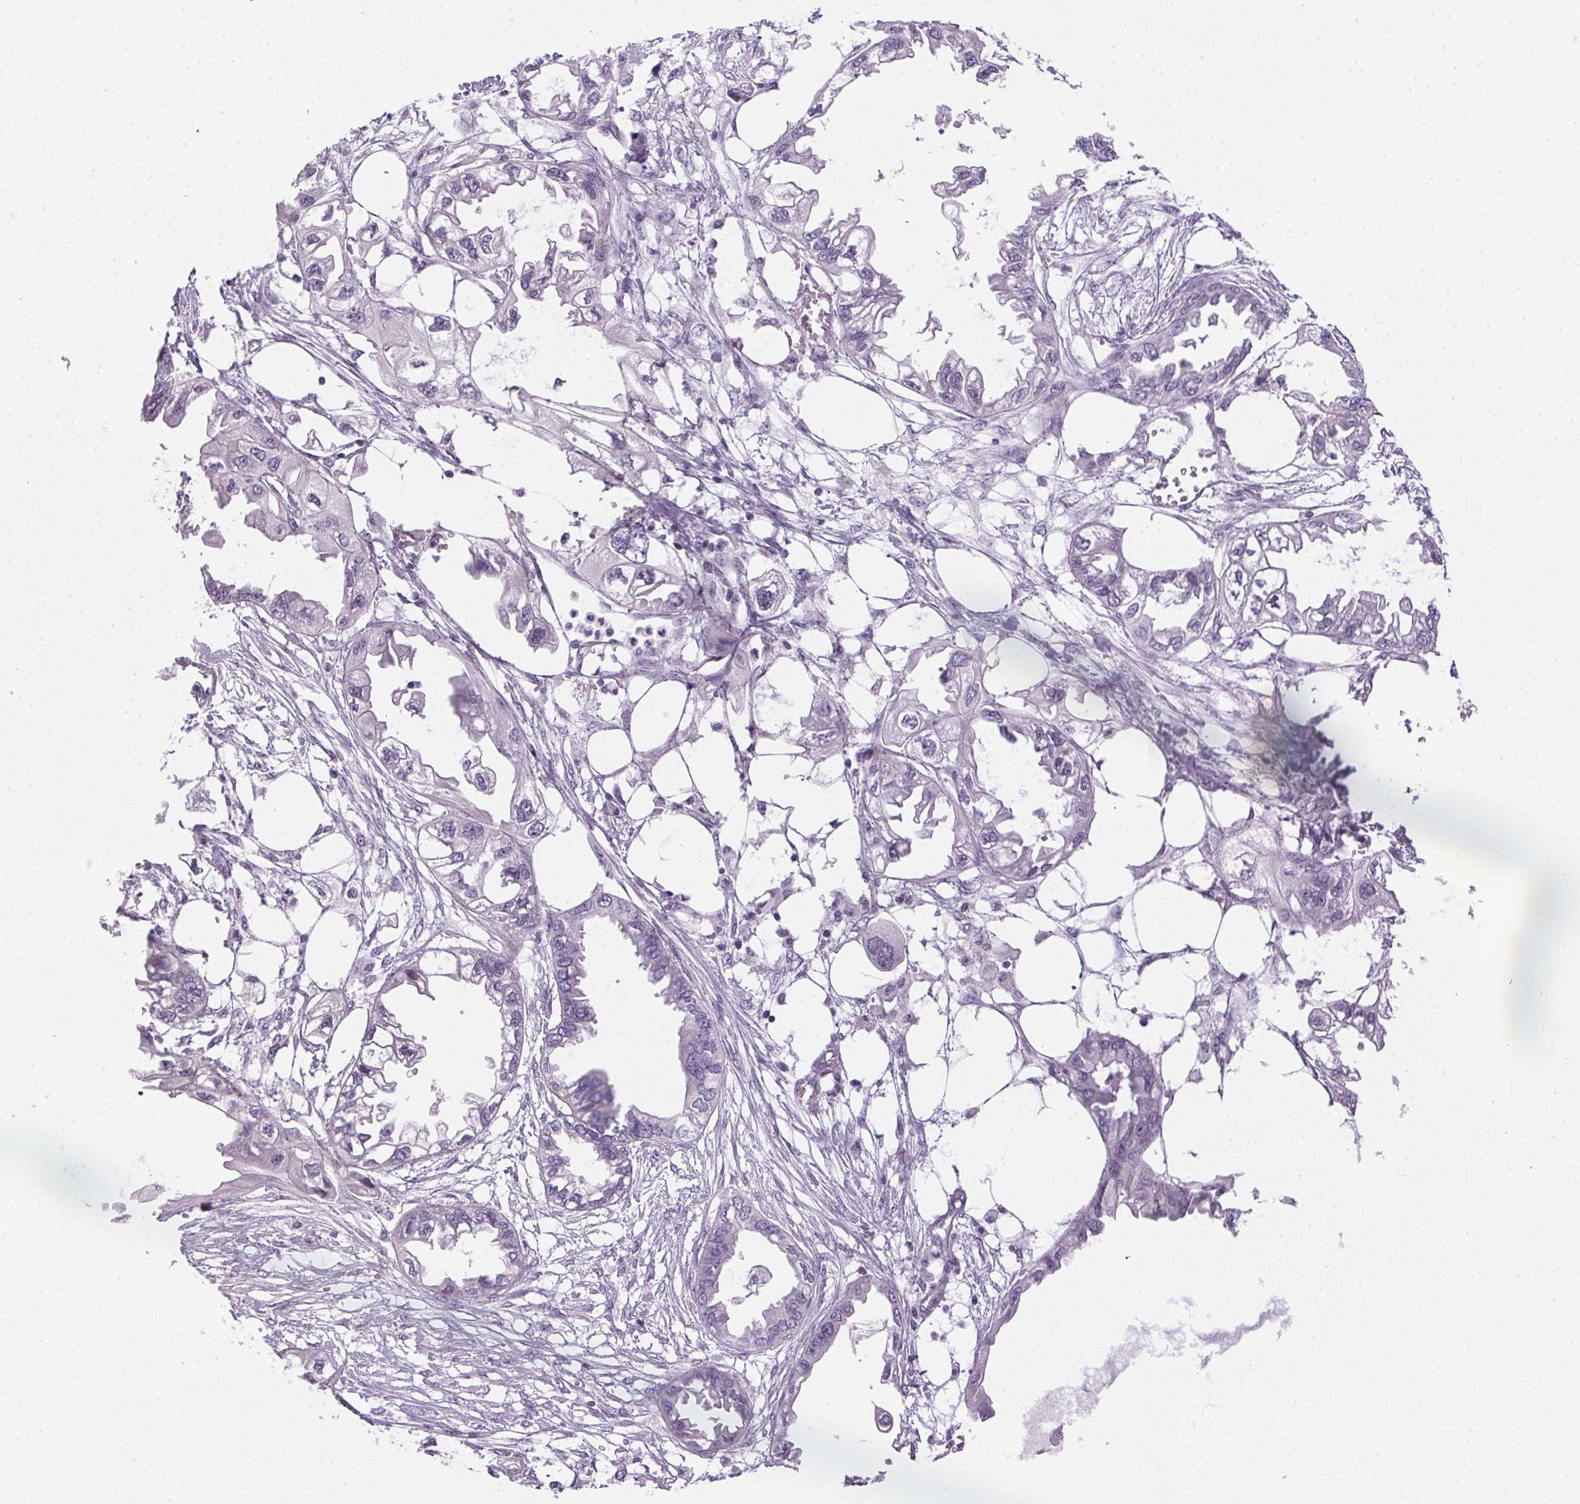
{"staining": {"intensity": "negative", "quantity": "none", "location": "none"}, "tissue": "endometrial cancer", "cell_type": "Tumor cells", "image_type": "cancer", "snomed": [{"axis": "morphology", "description": "Adenocarcinoma, NOS"}, {"axis": "morphology", "description": "Adenocarcinoma, metastatic, NOS"}, {"axis": "topography", "description": "Adipose tissue"}, {"axis": "topography", "description": "Endometrium"}], "caption": "A high-resolution histopathology image shows immunohistochemistry staining of metastatic adenocarcinoma (endometrial), which demonstrates no significant staining in tumor cells.", "gene": "GSDMC", "patient": {"sex": "female", "age": 67}}